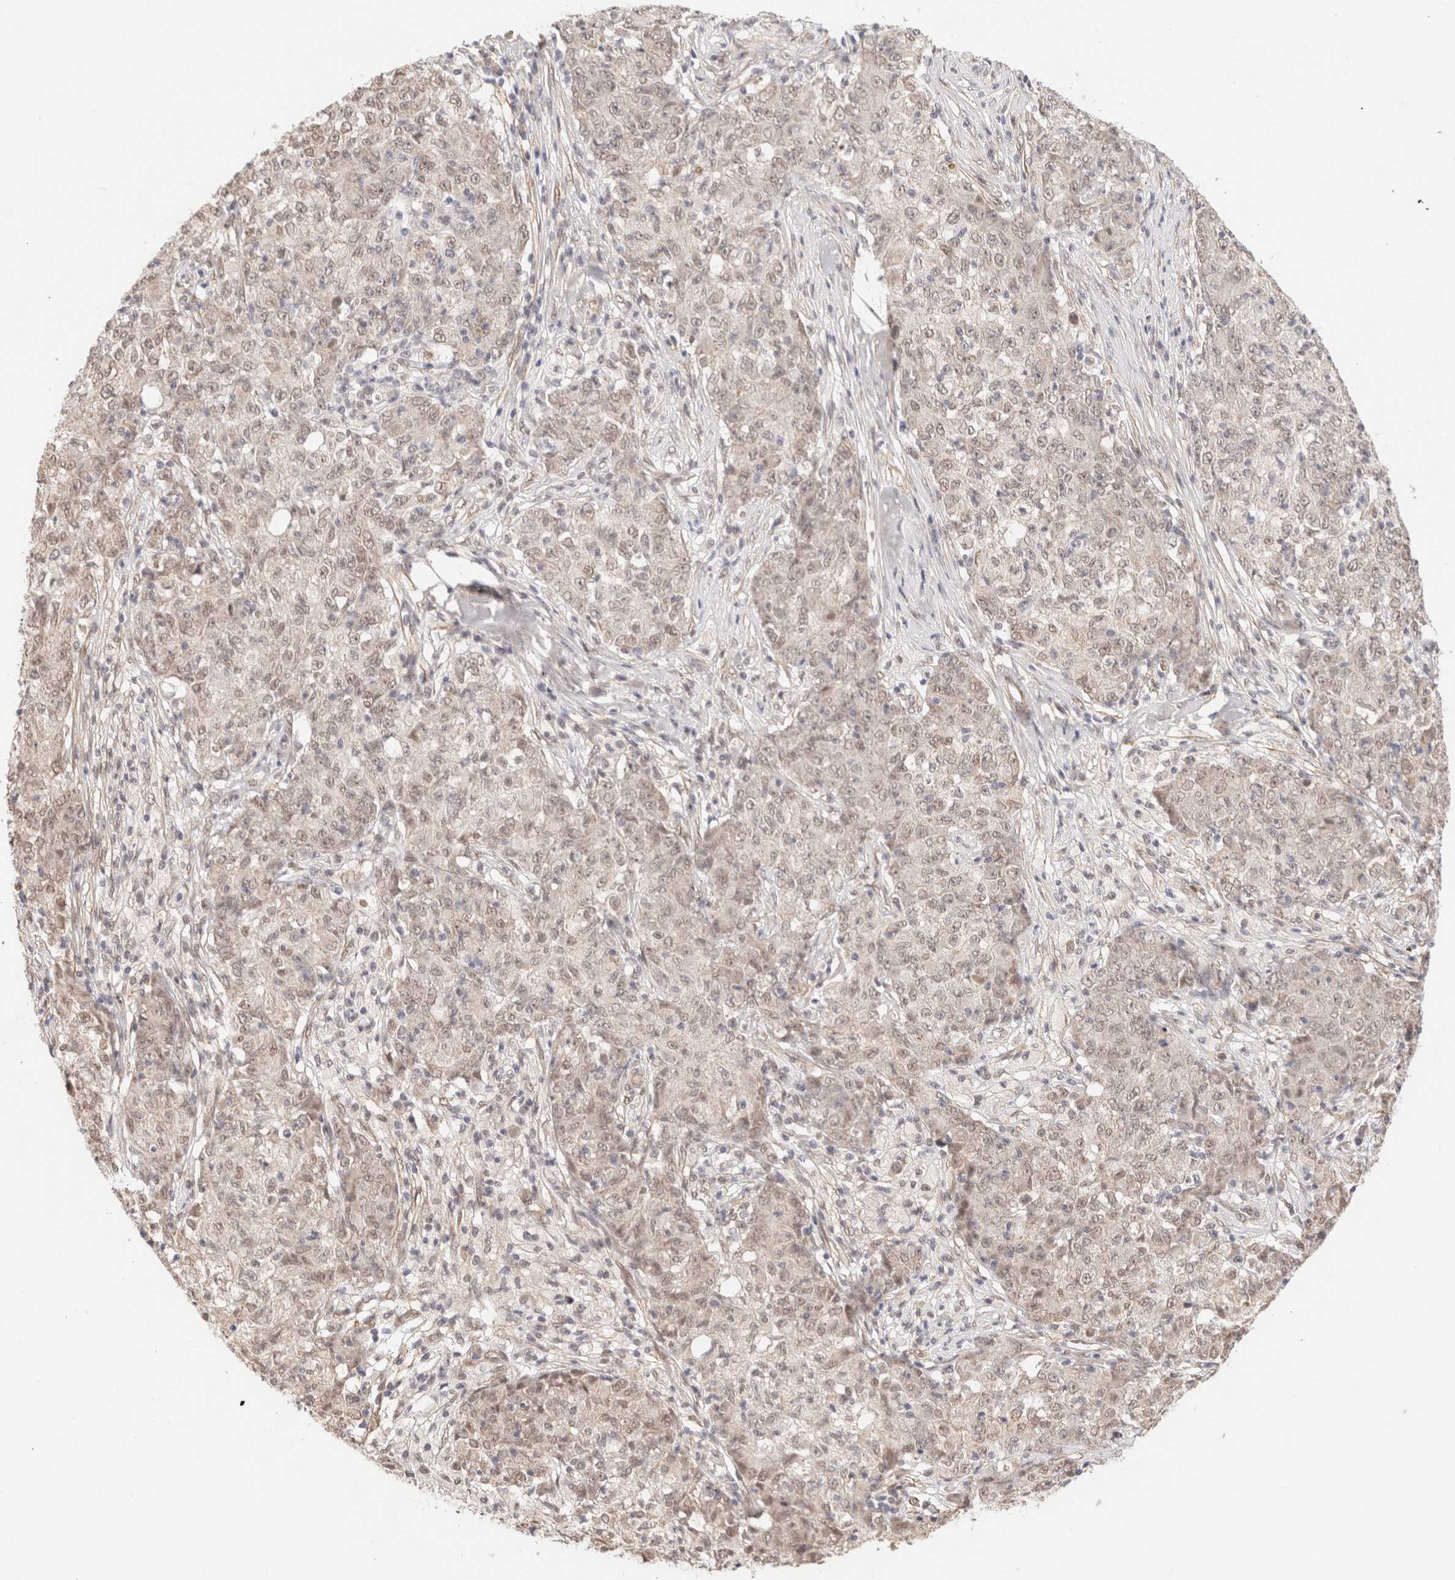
{"staining": {"intensity": "weak", "quantity": ">75%", "location": "nuclear"}, "tissue": "ovarian cancer", "cell_type": "Tumor cells", "image_type": "cancer", "snomed": [{"axis": "morphology", "description": "Carcinoma, endometroid"}, {"axis": "topography", "description": "Ovary"}], "caption": "Human ovarian cancer stained with a brown dye shows weak nuclear positive positivity in about >75% of tumor cells.", "gene": "BRPF3", "patient": {"sex": "female", "age": 42}}